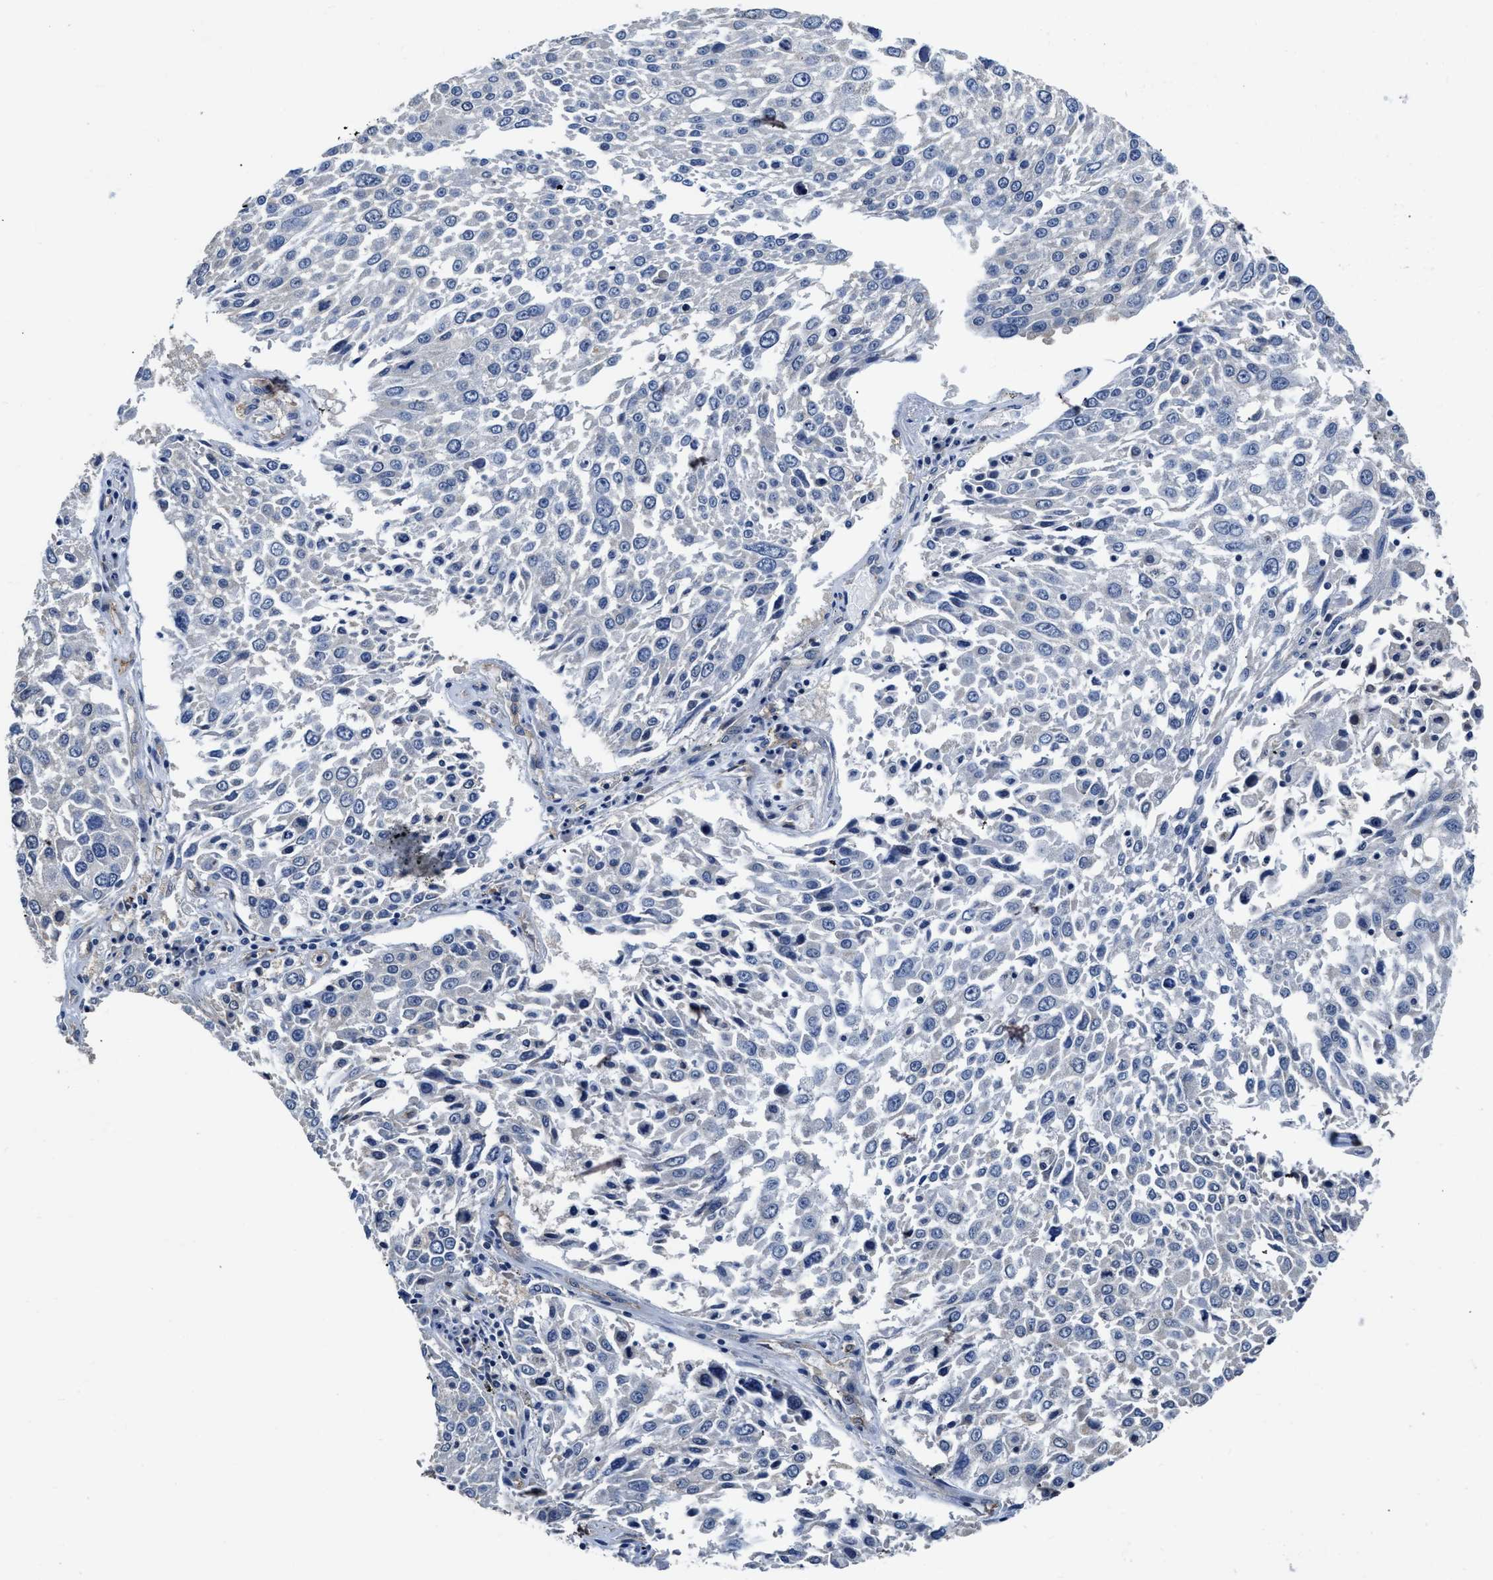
{"staining": {"intensity": "negative", "quantity": "none", "location": "none"}, "tissue": "lung cancer", "cell_type": "Tumor cells", "image_type": "cancer", "snomed": [{"axis": "morphology", "description": "Squamous cell carcinoma, NOS"}, {"axis": "topography", "description": "Lung"}], "caption": "Lung cancer (squamous cell carcinoma) stained for a protein using immunohistochemistry (IHC) exhibits no expression tumor cells.", "gene": "C22orf42", "patient": {"sex": "male", "age": 65}}